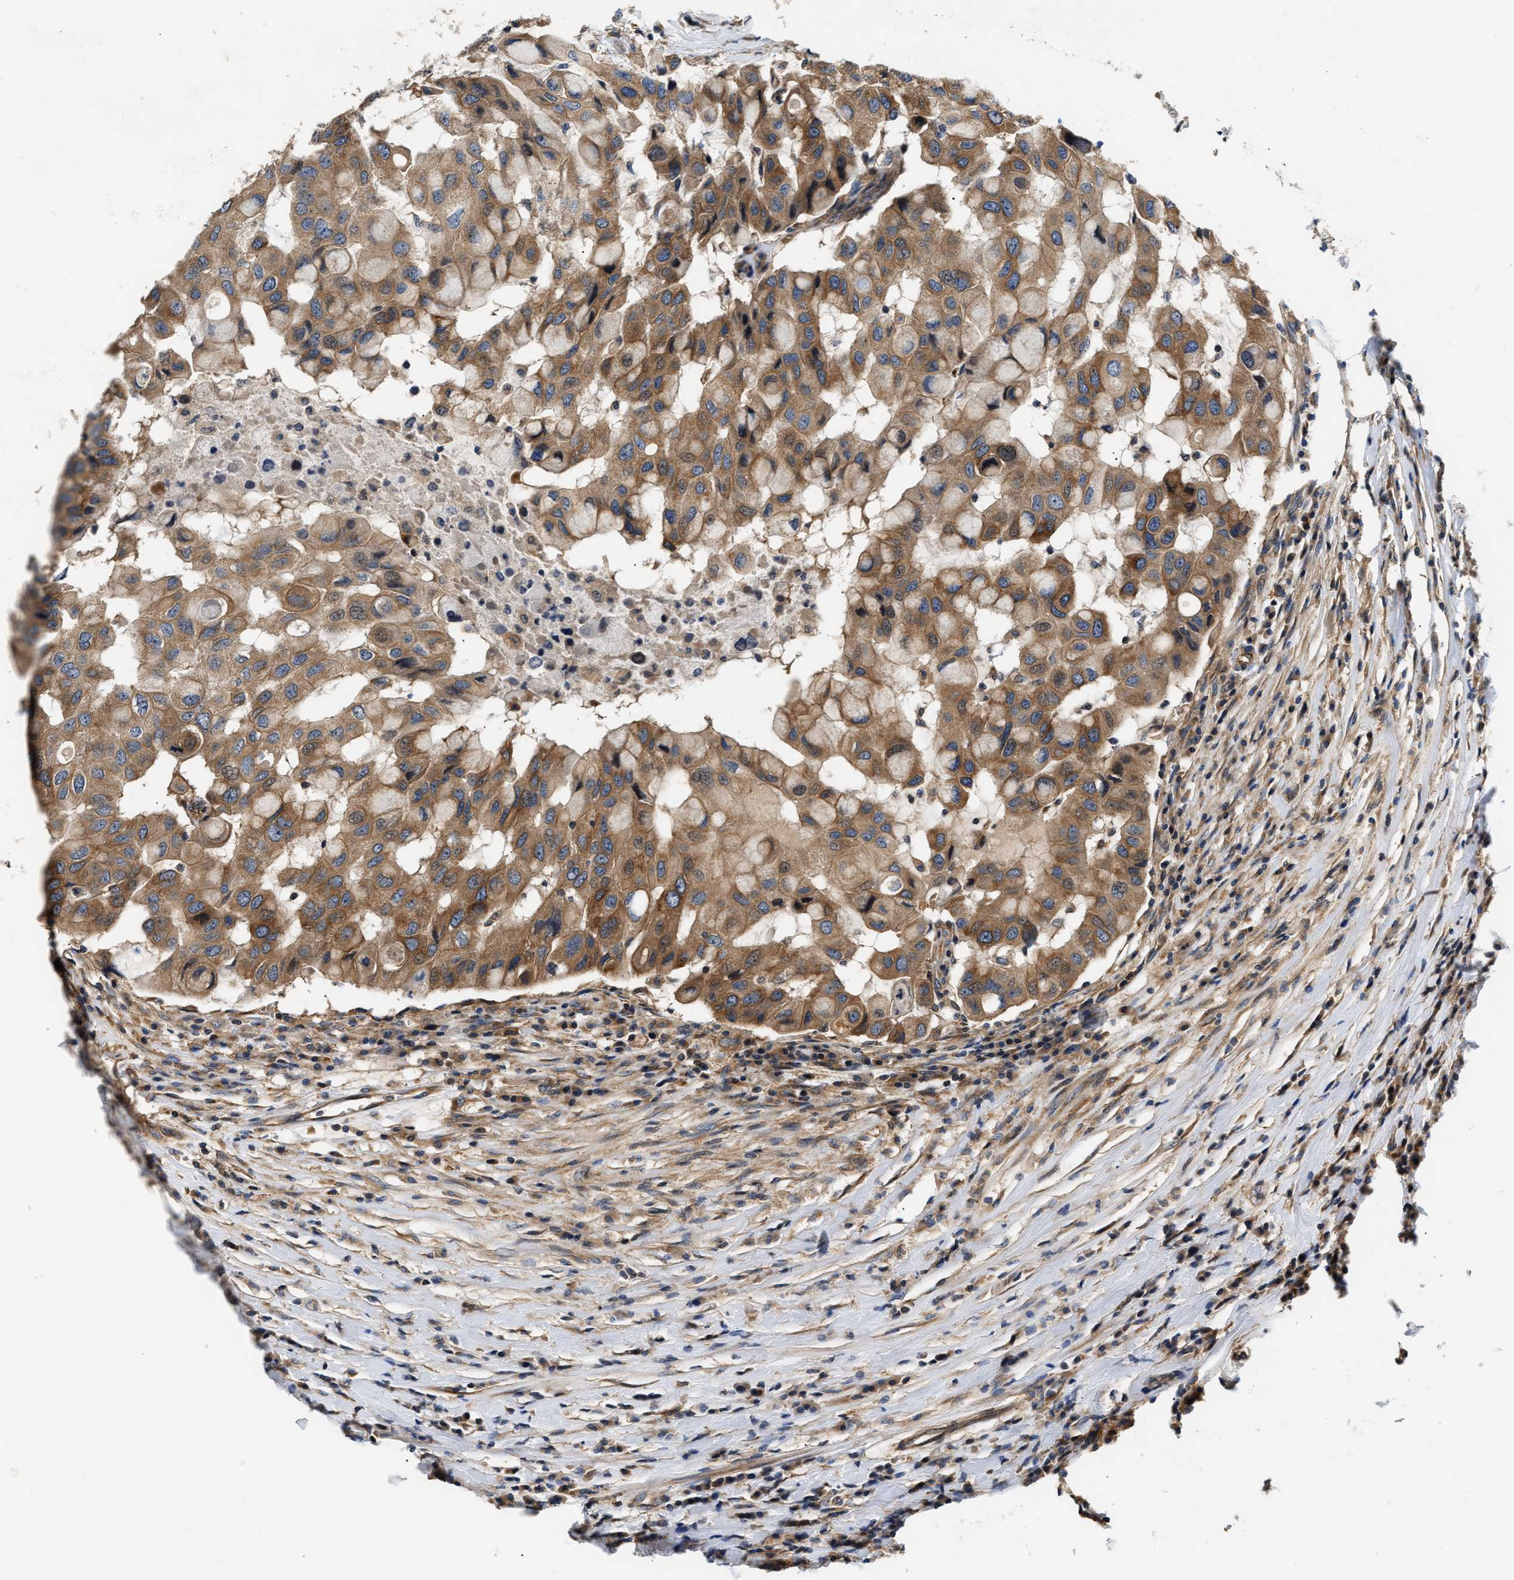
{"staining": {"intensity": "strong", "quantity": ">75%", "location": "cytoplasmic/membranous"}, "tissue": "breast cancer", "cell_type": "Tumor cells", "image_type": "cancer", "snomed": [{"axis": "morphology", "description": "Duct carcinoma"}, {"axis": "topography", "description": "Breast"}], "caption": "Immunohistochemistry of infiltrating ductal carcinoma (breast) displays high levels of strong cytoplasmic/membranous positivity in approximately >75% of tumor cells.", "gene": "TEX2", "patient": {"sex": "female", "age": 27}}